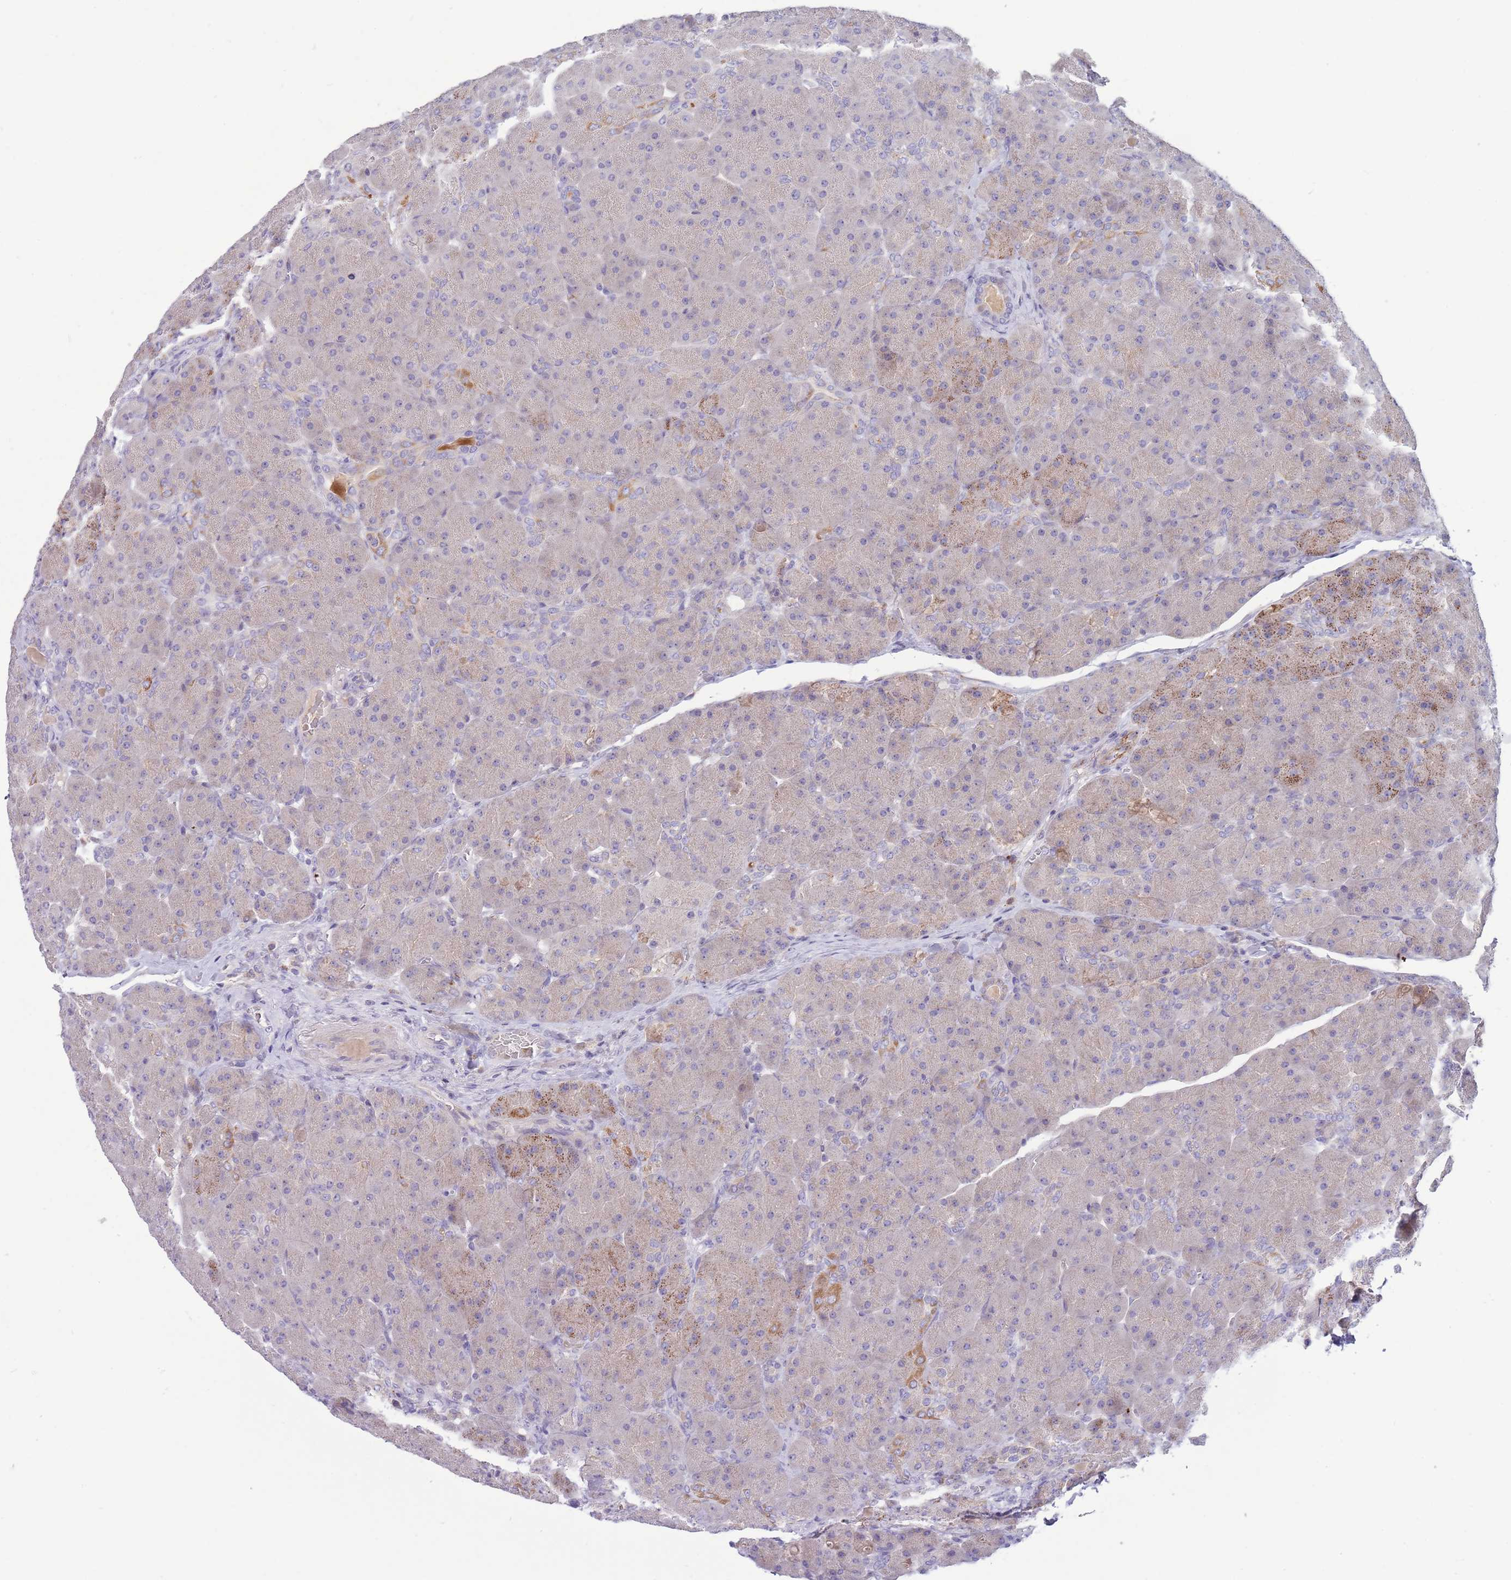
{"staining": {"intensity": "moderate", "quantity": "25%-75%", "location": "cytoplasmic/membranous"}, "tissue": "pancreas", "cell_type": "Exocrine glandular cells", "image_type": "normal", "snomed": [{"axis": "morphology", "description": "Normal tissue, NOS"}, {"axis": "topography", "description": "Pancreas"}], "caption": "Immunohistochemistry (IHC) image of normal pancreas: human pancreas stained using immunohistochemistry demonstrates medium levels of moderate protein expression localized specifically in the cytoplasmic/membranous of exocrine glandular cells, appearing as a cytoplasmic/membranous brown color.", "gene": "DDHD1", "patient": {"sex": "male", "age": 66}}